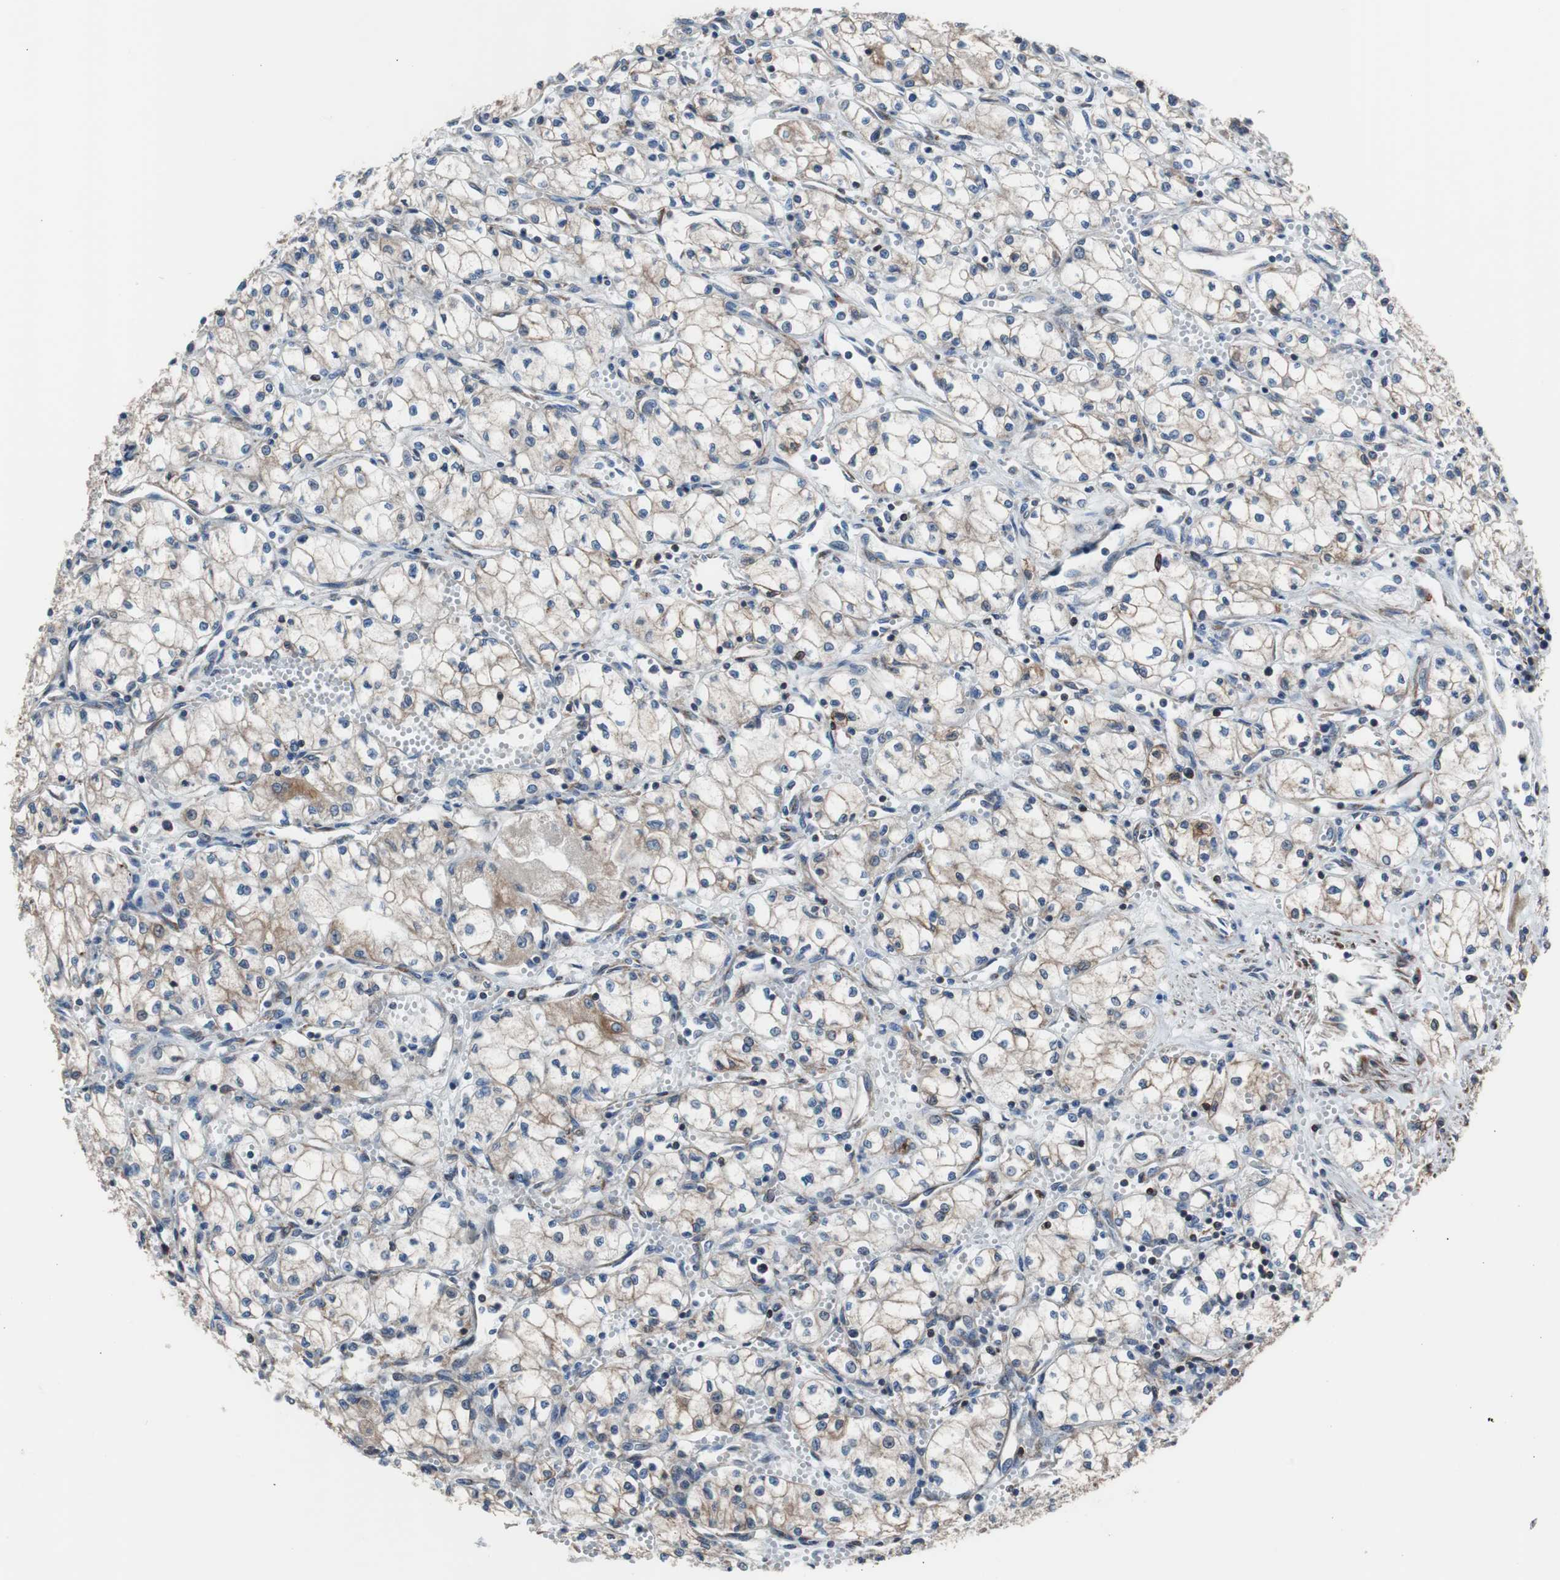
{"staining": {"intensity": "weak", "quantity": "25%-75%", "location": "cytoplasmic/membranous"}, "tissue": "renal cancer", "cell_type": "Tumor cells", "image_type": "cancer", "snomed": [{"axis": "morphology", "description": "Normal tissue, NOS"}, {"axis": "morphology", "description": "Adenocarcinoma, NOS"}, {"axis": "topography", "description": "Kidney"}], "caption": "A low amount of weak cytoplasmic/membranous staining is present in approximately 25%-75% of tumor cells in adenocarcinoma (renal) tissue.", "gene": "PBXIP1", "patient": {"sex": "male", "age": 59}}